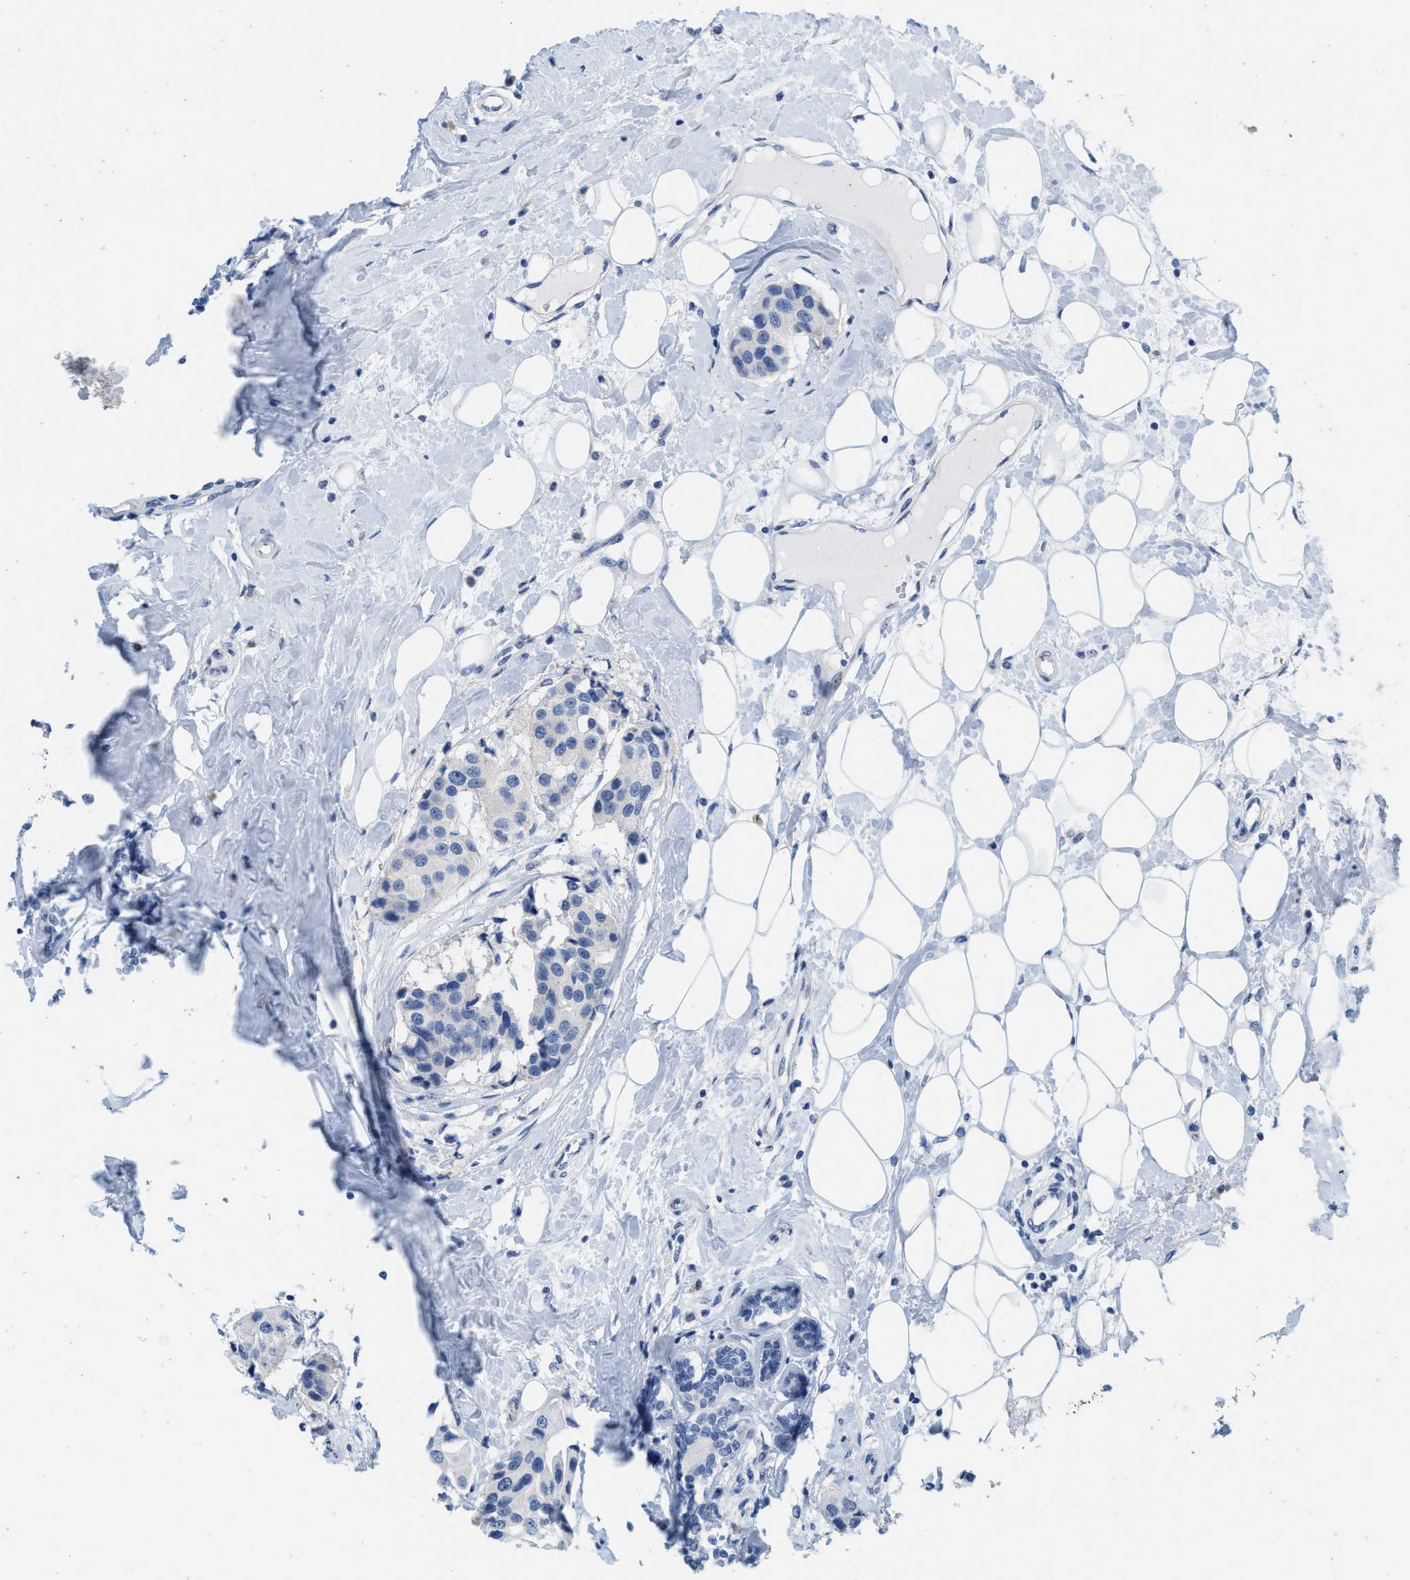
{"staining": {"intensity": "negative", "quantity": "none", "location": "none"}, "tissue": "breast cancer", "cell_type": "Tumor cells", "image_type": "cancer", "snomed": [{"axis": "morphology", "description": "Normal tissue, NOS"}, {"axis": "morphology", "description": "Duct carcinoma"}, {"axis": "topography", "description": "Breast"}], "caption": "Tumor cells show no significant protein staining in breast intraductal carcinoma. The staining is performed using DAB (3,3'-diaminobenzidine) brown chromogen with nuclei counter-stained in using hematoxylin.", "gene": "ABCB11", "patient": {"sex": "female", "age": 39}}